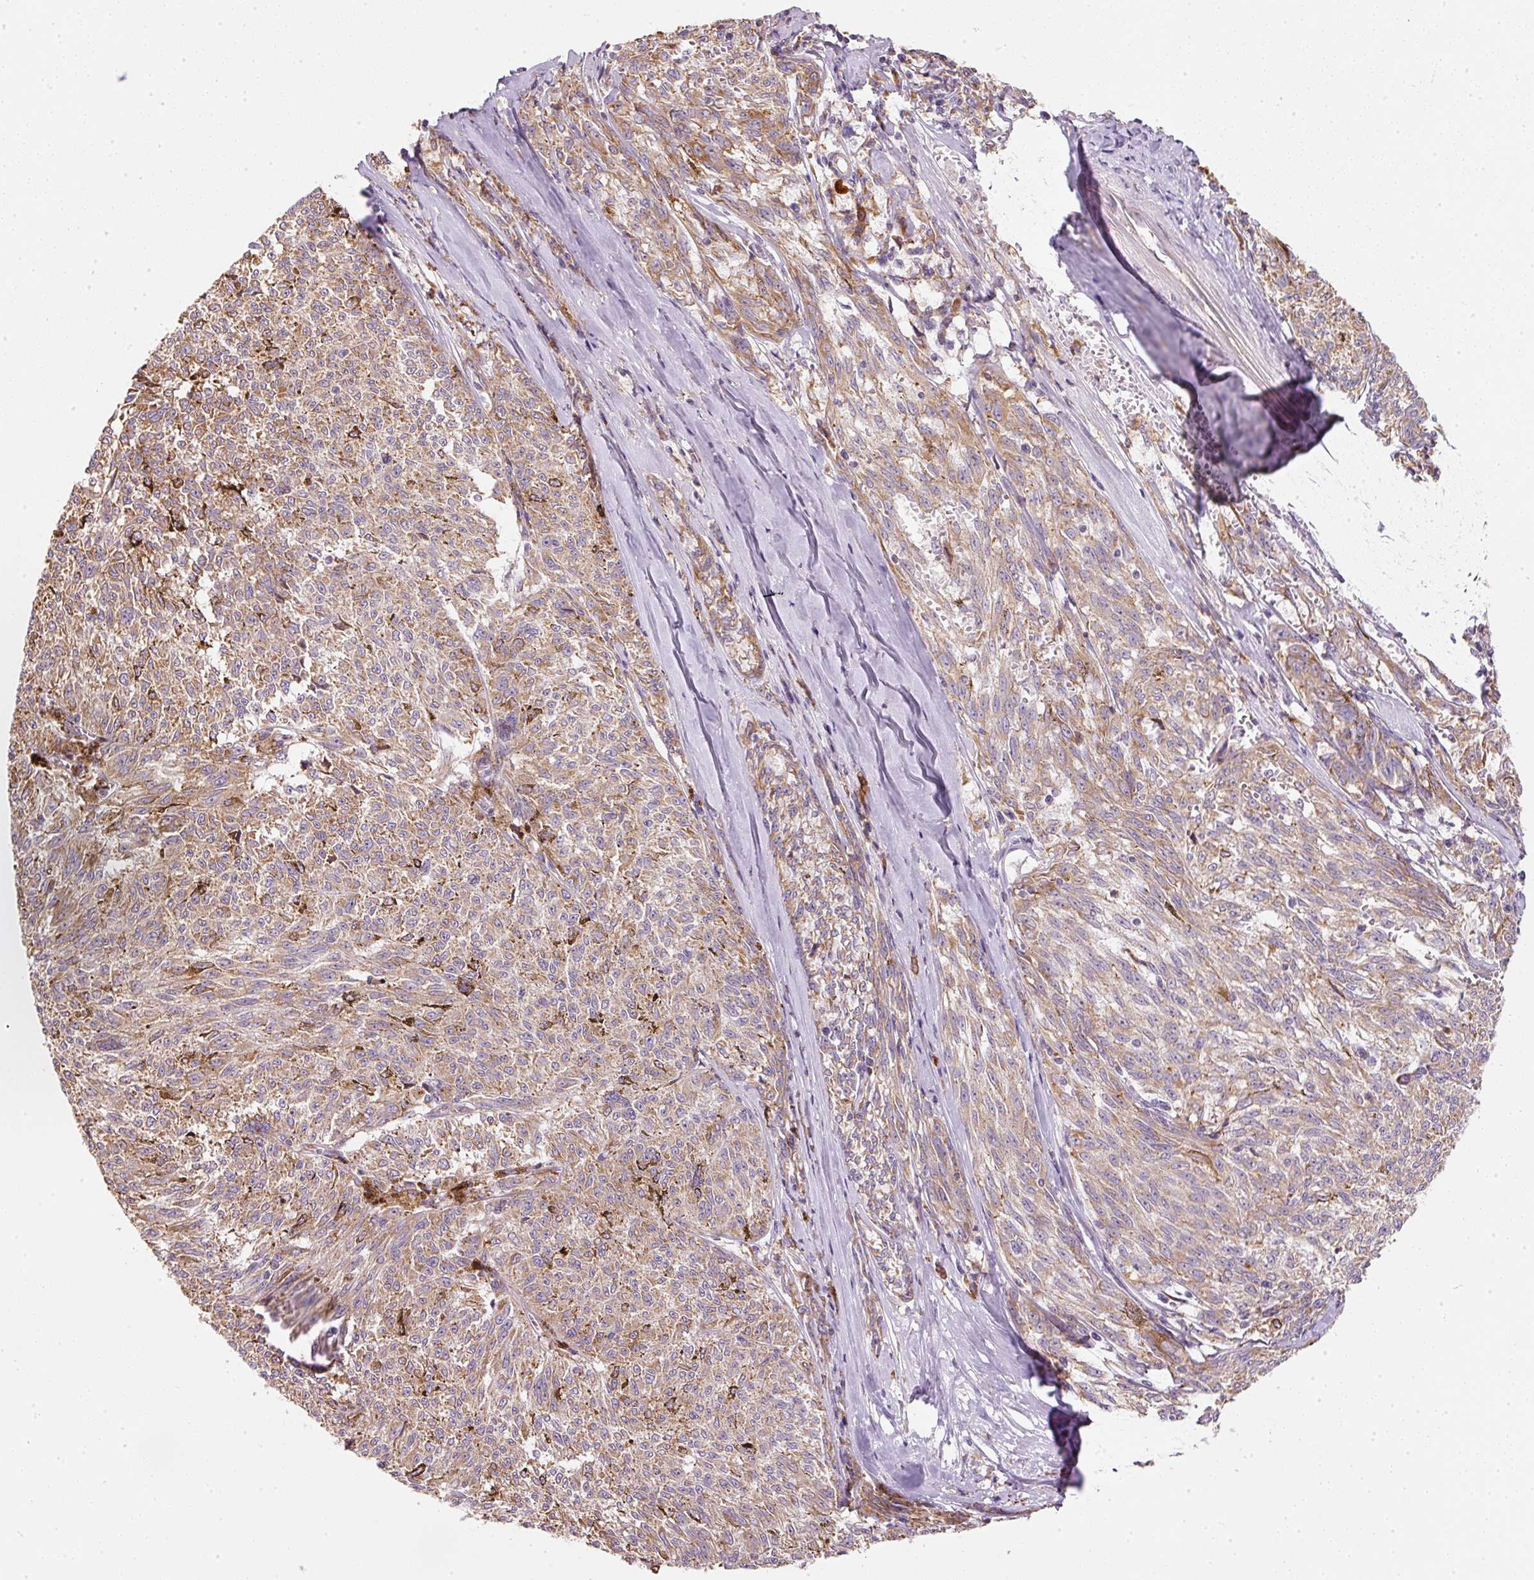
{"staining": {"intensity": "moderate", "quantity": ">75%", "location": "cytoplasmic/membranous"}, "tissue": "melanoma", "cell_type": "Tumor cells", "image_type": "cancer", "snomed": [{"axis": "morphology", "description": "Malignant melanoma, NOS"}, {"axis": "topography", "description": "Skin"}], "caption": "This photomicrograph shows IHC staining of malignant melanoma, with medium moderate cytoplasmic/membranous staining in approximately >75% of tumor cells.", "gene": "MORN4", "patient": {"sex": "female", "age": 72}}